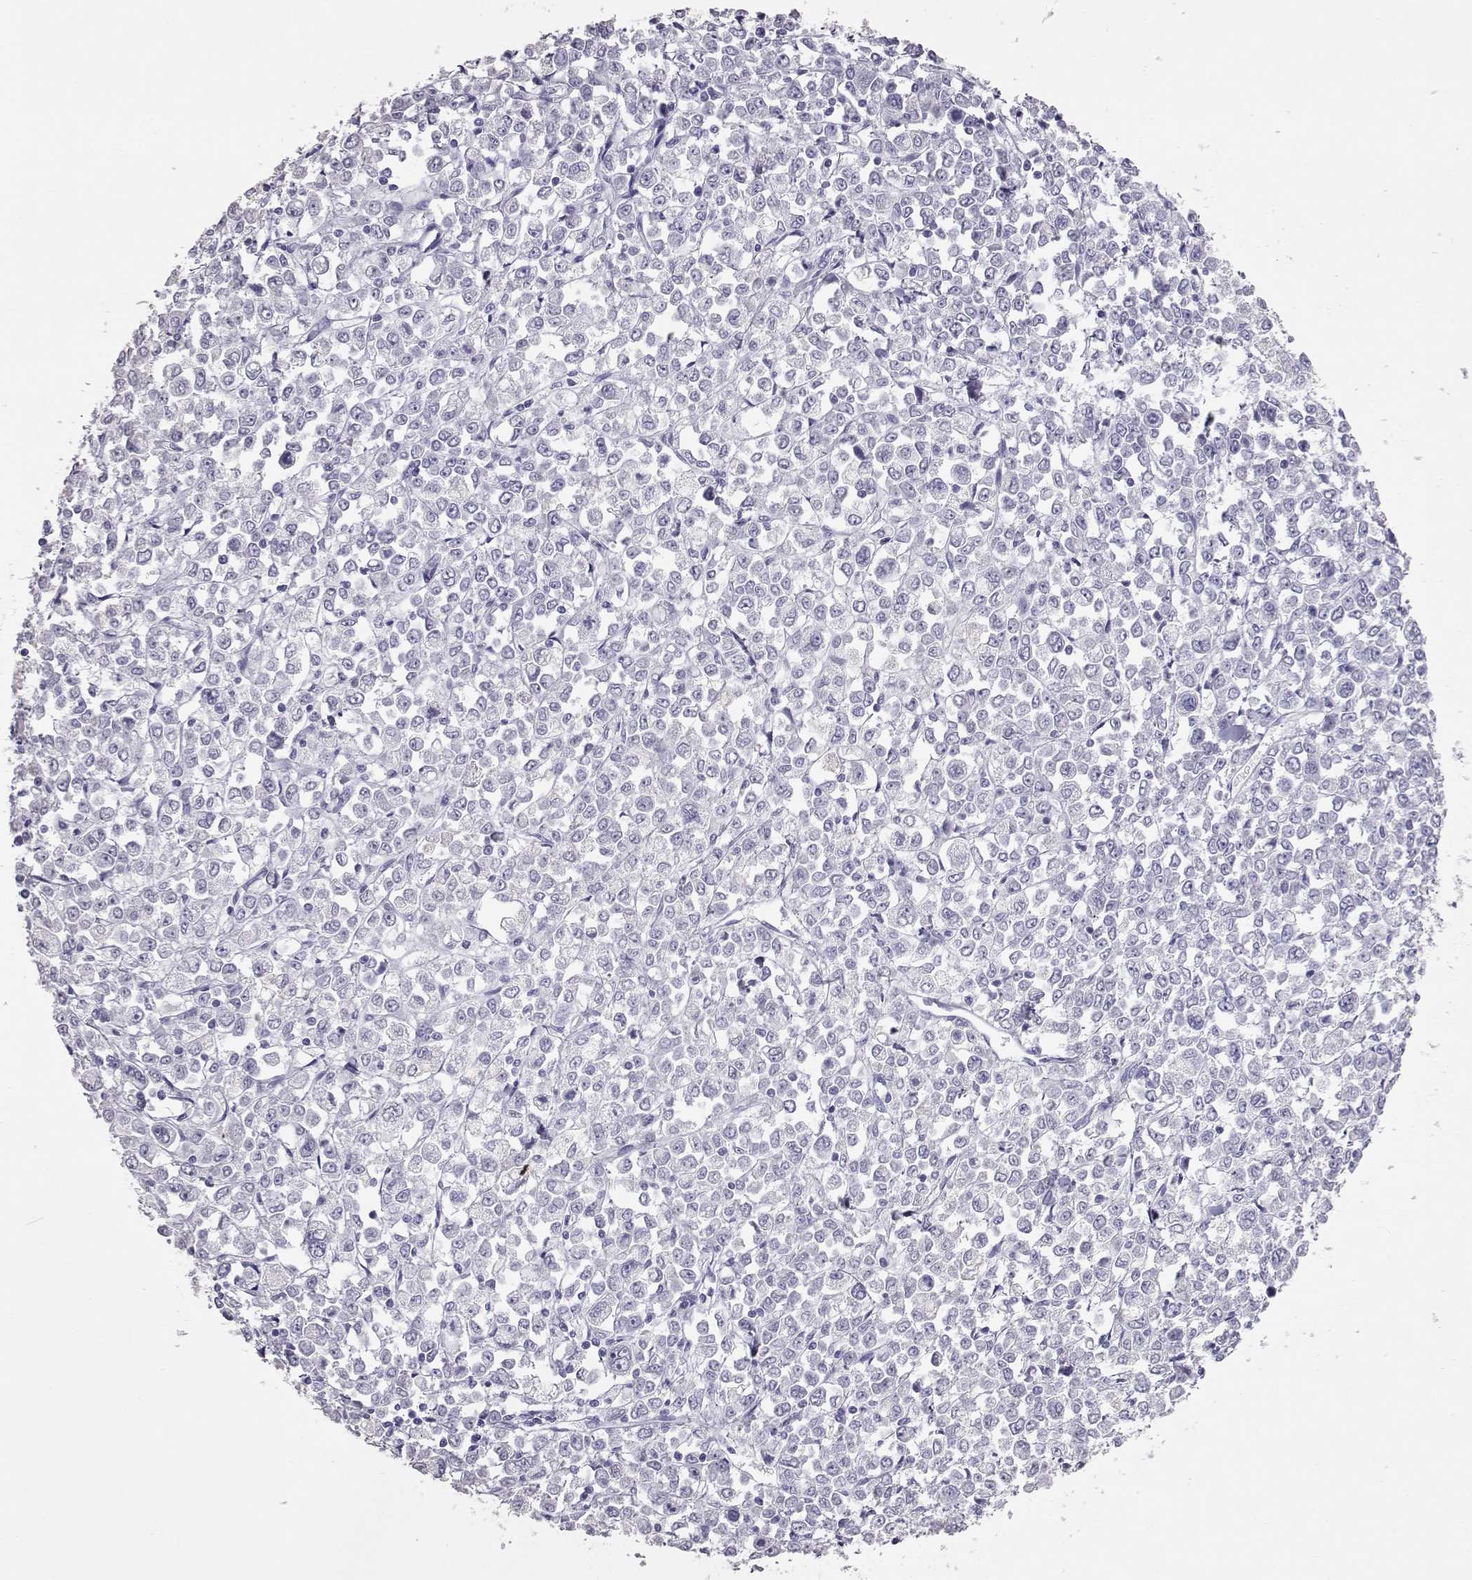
{"staining": {"intensity": "negative", "quantity": "none", "location": "none"}, "tissue": "stomach cancer", "cell_type": "Tumor cells", "image_type": "cancer", "snomed": [{"axis": "morphology", "description": "Adenocarcinoma, NOS"}, {"axis": "topography", "description": "Stomach, upper"}], "caption": "Micrograph shows no protein positivity in tumor cells of adenocarcinoma (stomach) tissue.", "gene": "PMCH", "patient": {"sex": "male", "age": 70}}